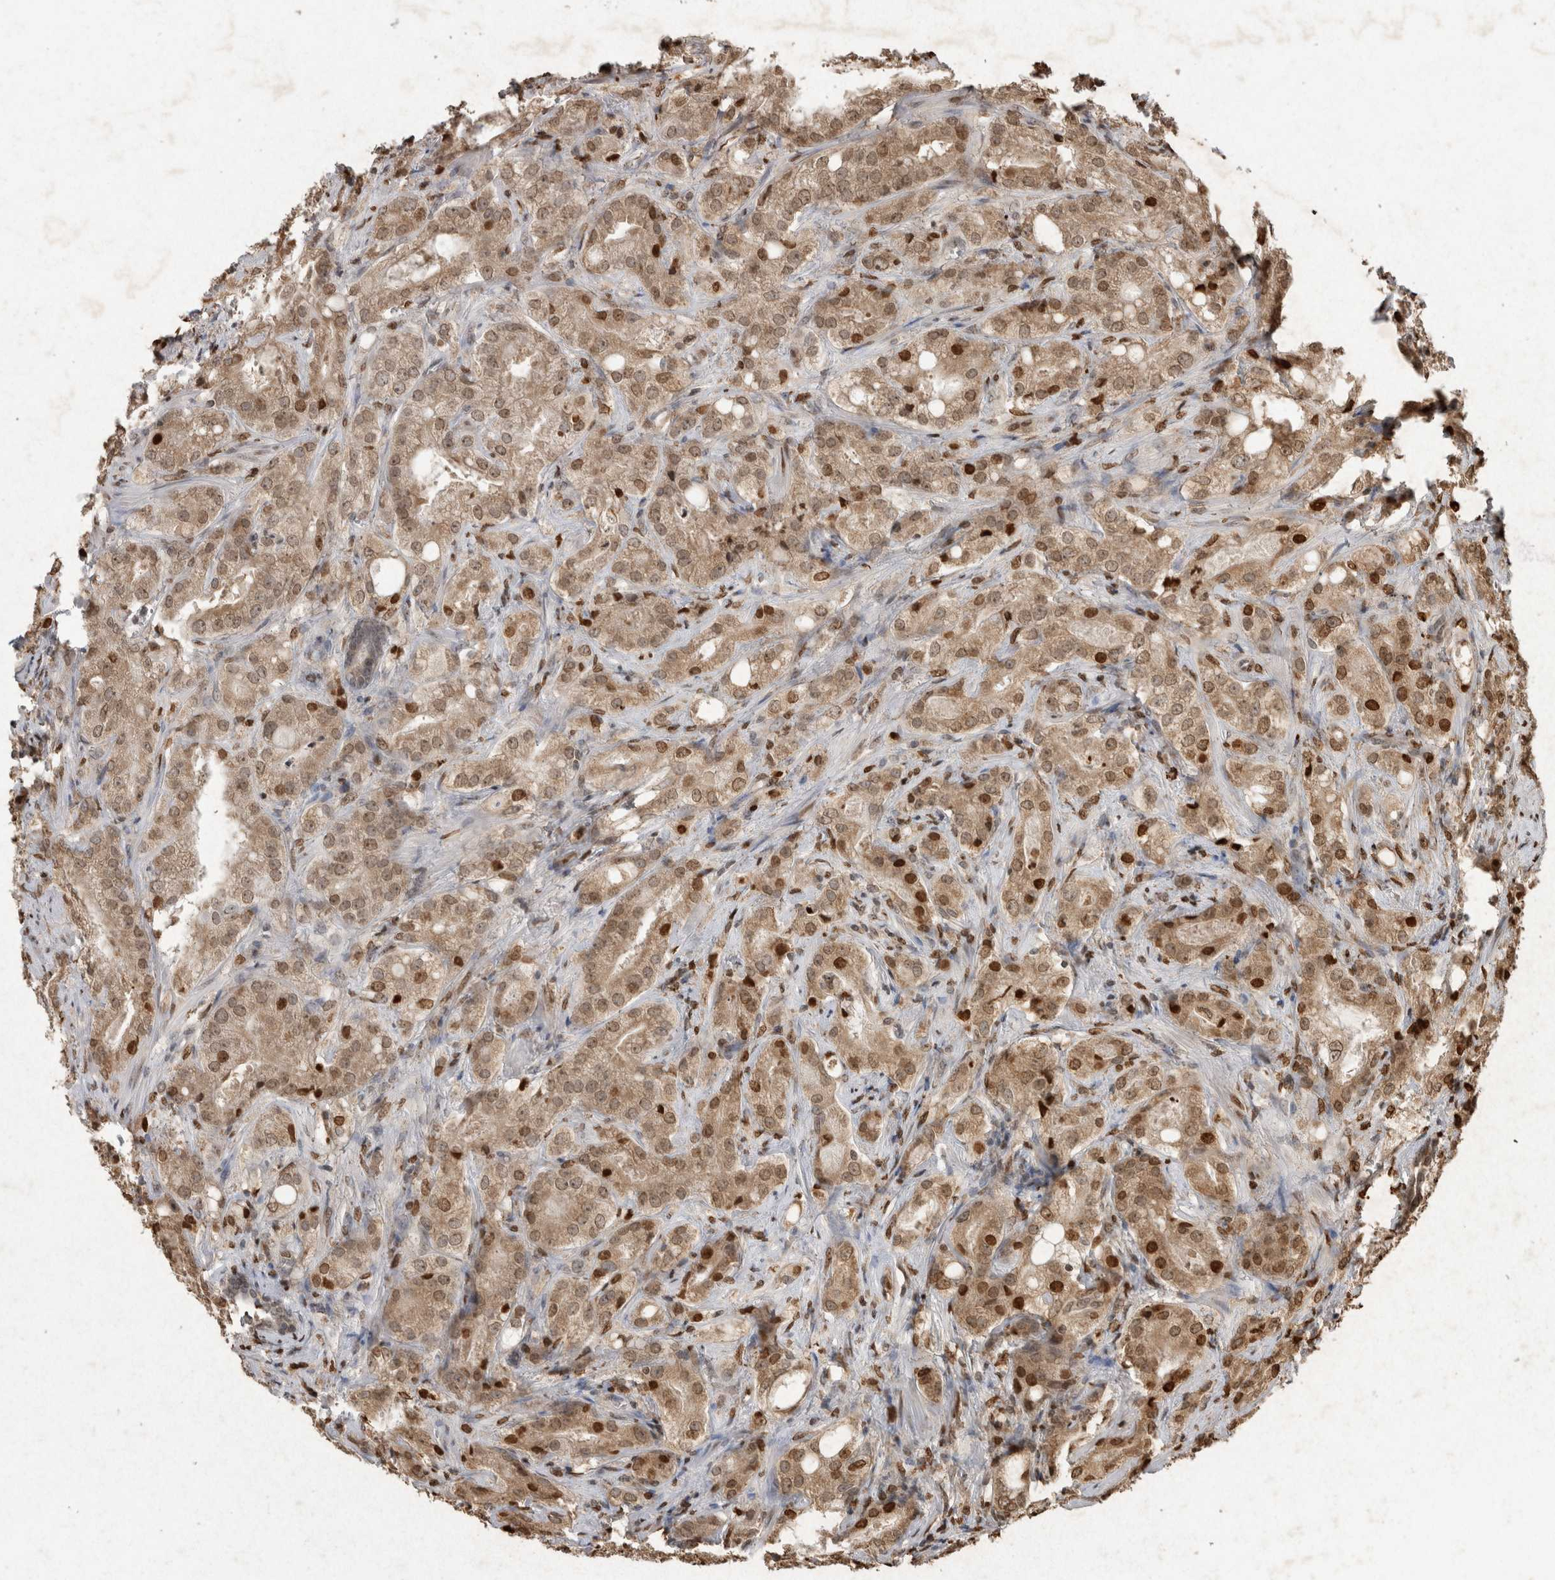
{"staining": {"intensity": "strong", "quantity": "25%-75%", "location": "cytoplasmic/membranous,nuclear"}, "tissue": "prostate cancer", "cell_type": "Tumor cells", "image_type": "cancer", "snomed": [{"axis": "morphology", "description": "Adenocarcinoma, High grade"}, {"axis": "topography", "description": "Prostate"}], "caption": "A brown stain labels strong cytoplasmic/membranous and nuclear positivity of a protein in human prostate cancer (high-grade adenocarcinoma) tumor cells.", "gene": "ADGRL3", "patient": {"sex": "male", "age": 64}}